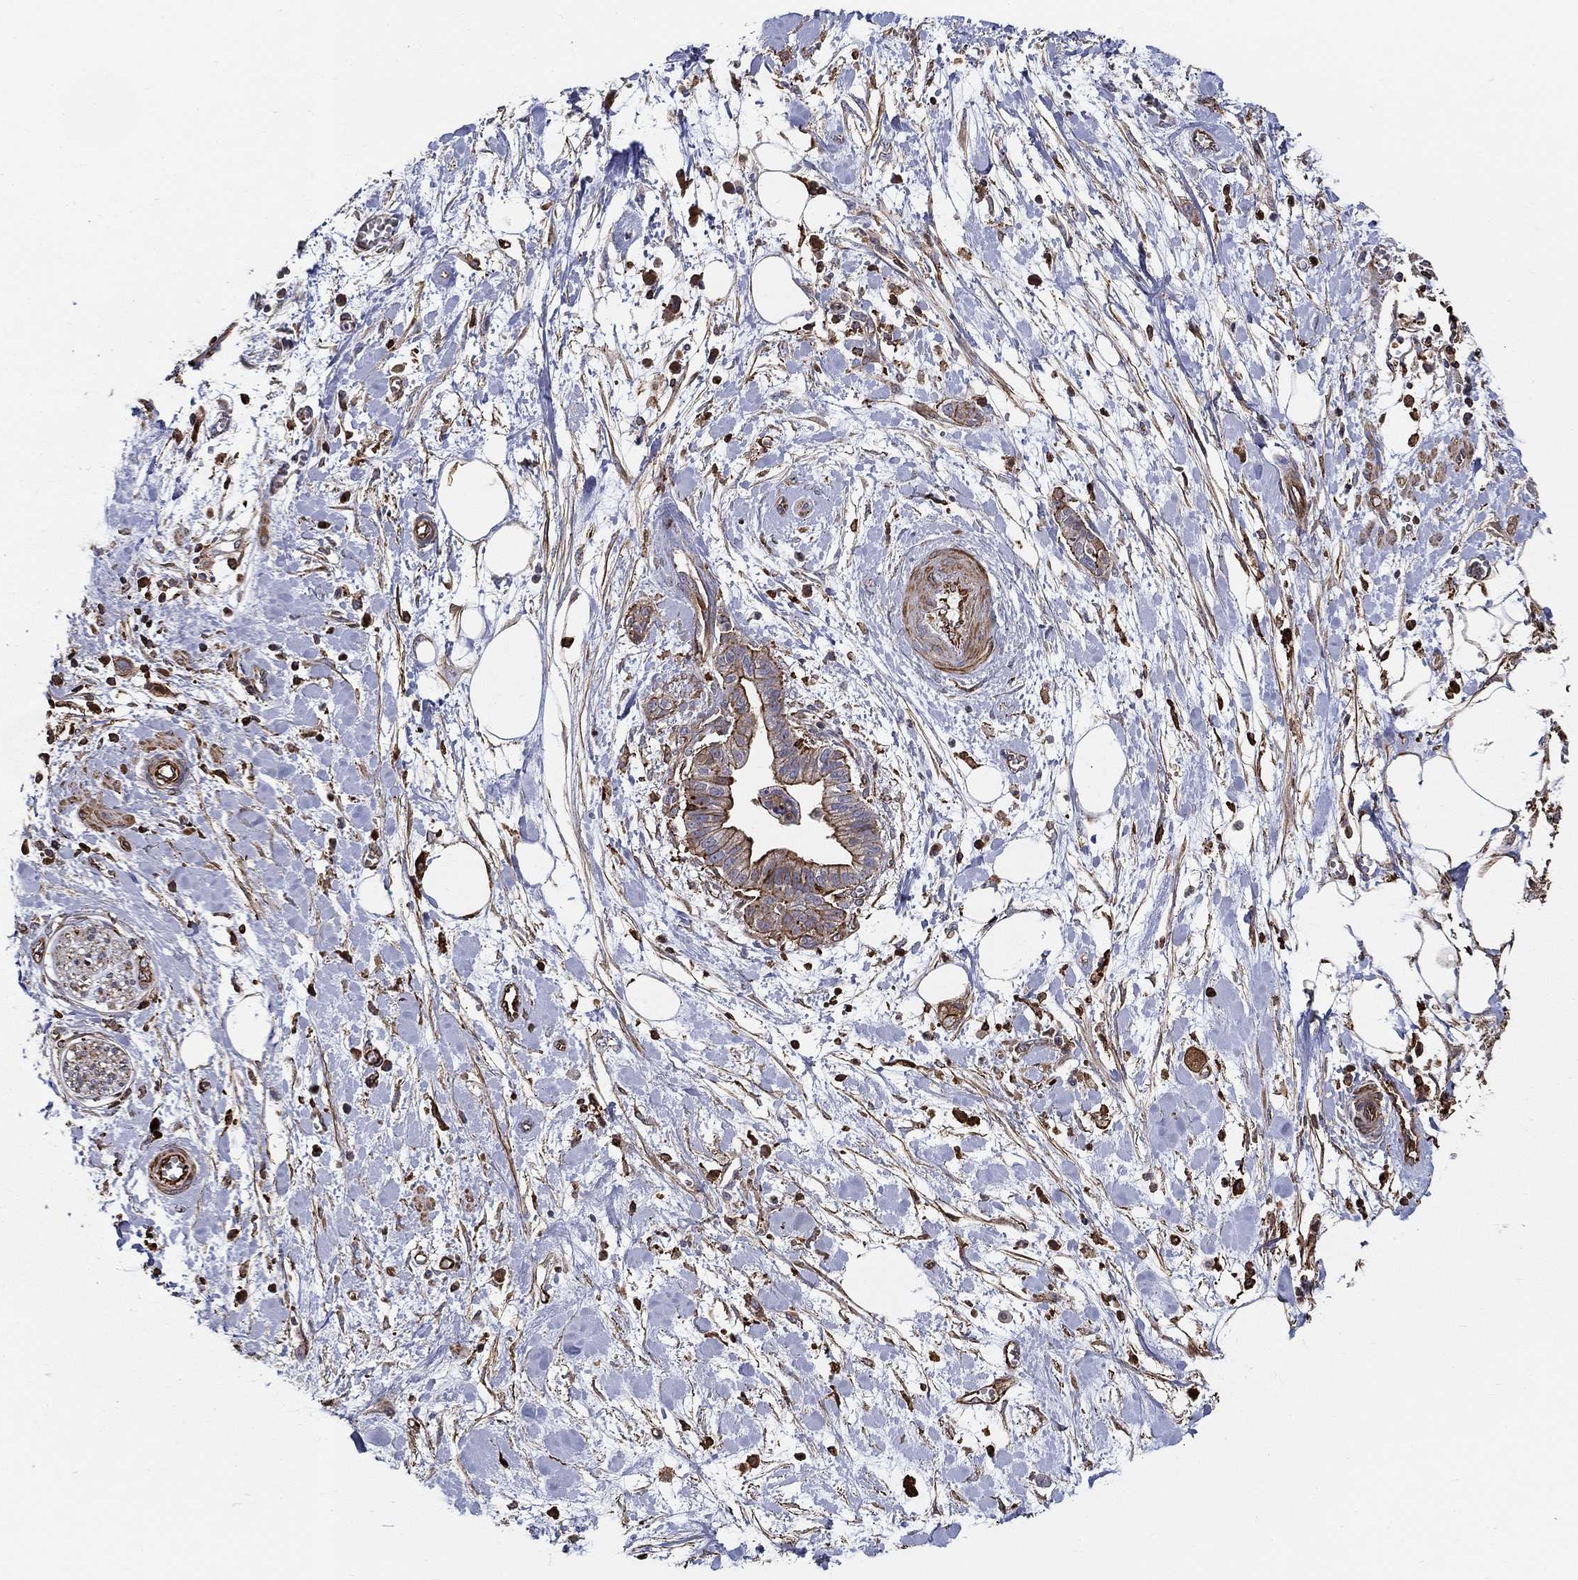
{"staining": {"intensity": "strong", "quantity": "<25%", "location": "cytoplasmic/membranous"}, "tissue": "pancreatic cancer", "cell_type": "Tumor cells", "image_type": "cancer", "snomed": [{"axis": "morphology", "description": "Normal tissue, NOS"}, {"axis": "morphology", "description": "Adenocarcinoma, NOS"}, {"axis": "topography", "description": "Lymph node"}, {"axis": "topography", "description": "Pancreas"}], "caption": "IHC of human pancreatic cancer (adenocarcinoma) exhibits medium levels of strong cytoplasmic/membranous staining in about <25% of tumor cells. The protein is shown in brown color, while the nuclei are stained blue.", "gene": "NPHP1", "patient": {"sex": "female", "age": 58}}